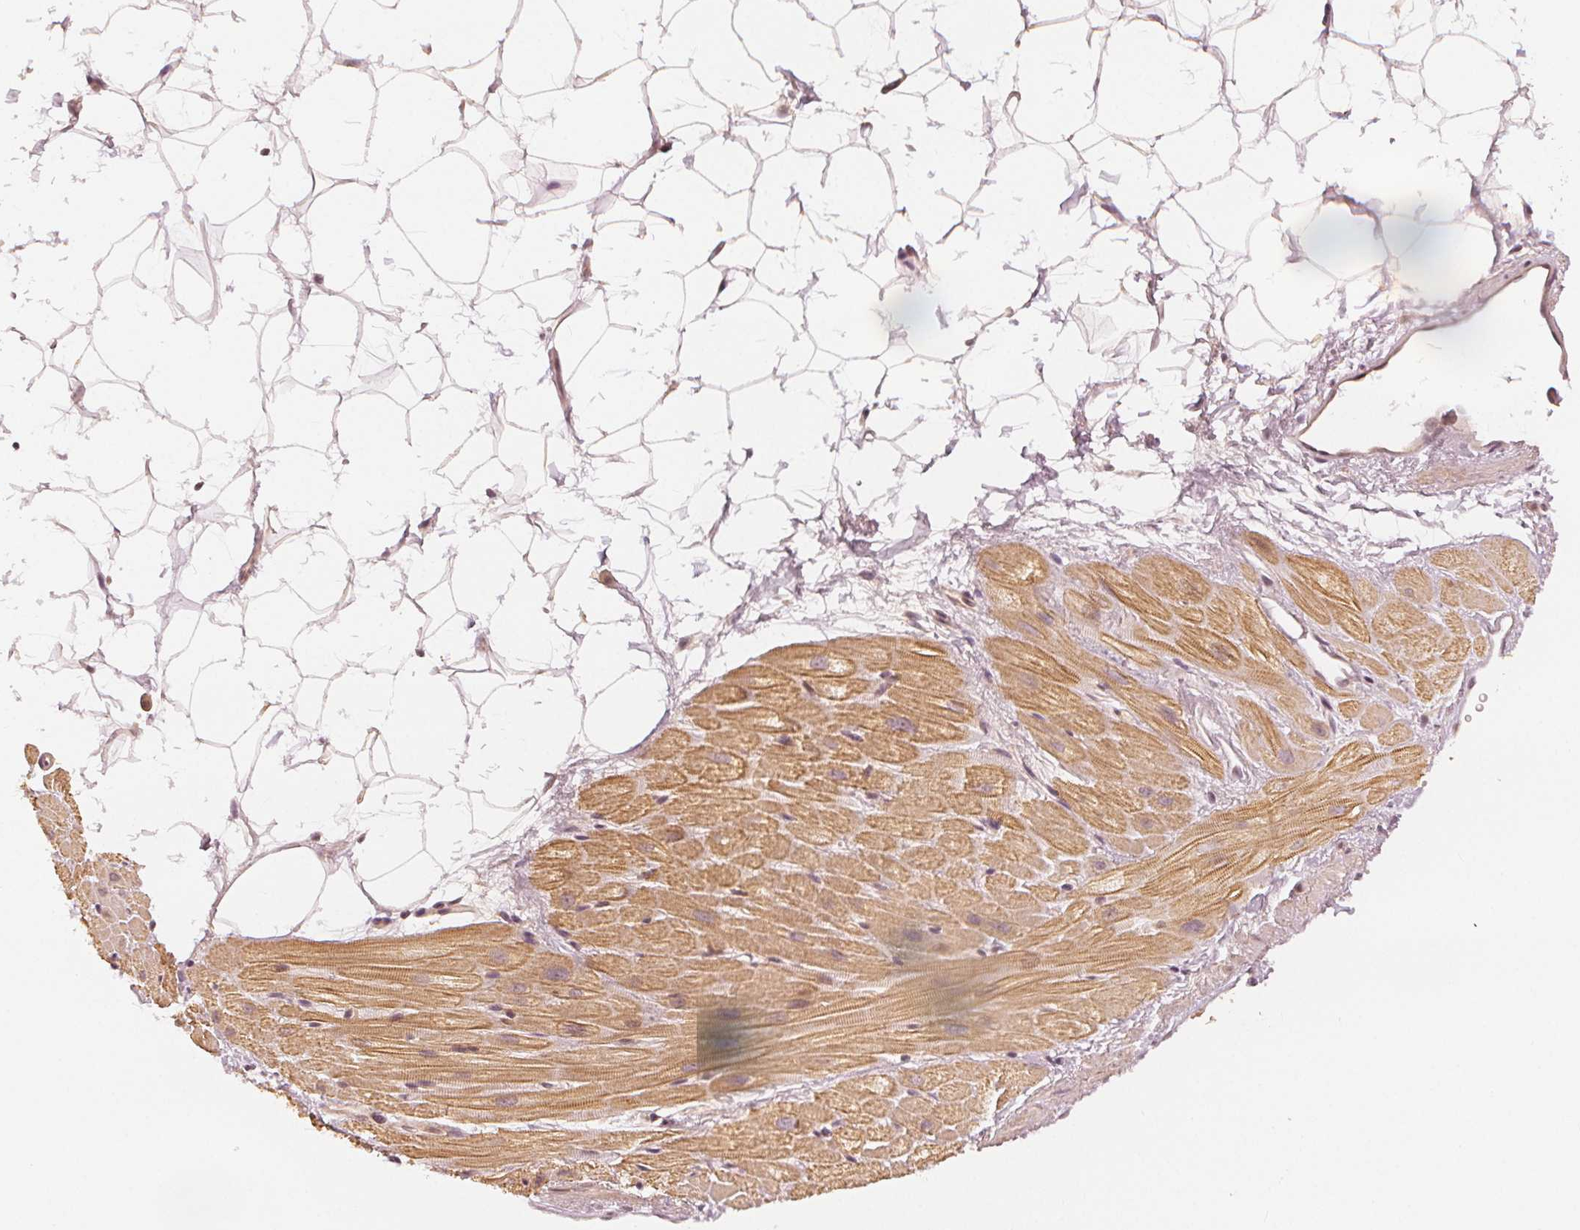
{"staining": {"intensity": "moderate", "quantity": ">75%", "location": "cytoplasmic/membranous"}, "tissue": "heart muscle", "cell_type": "Cardiomyocytes", "image_type": "normal", "snomed": [{"axis": "morphology", "description": "Normal tissue, NOS"}, {"axis": "topography", "description": "Heart"}], "caption": "Normal heart muscle was stained to show a protein in brown. There is medium levels of moderate cytoplasmic/membranous expression in about >75% of cardiomyocytes. Ihc stains the protein of interest in brown and the nuclei are stained blue.", "gene": "SLC34A1", "patient": {"sex": "male", "age": 62}}